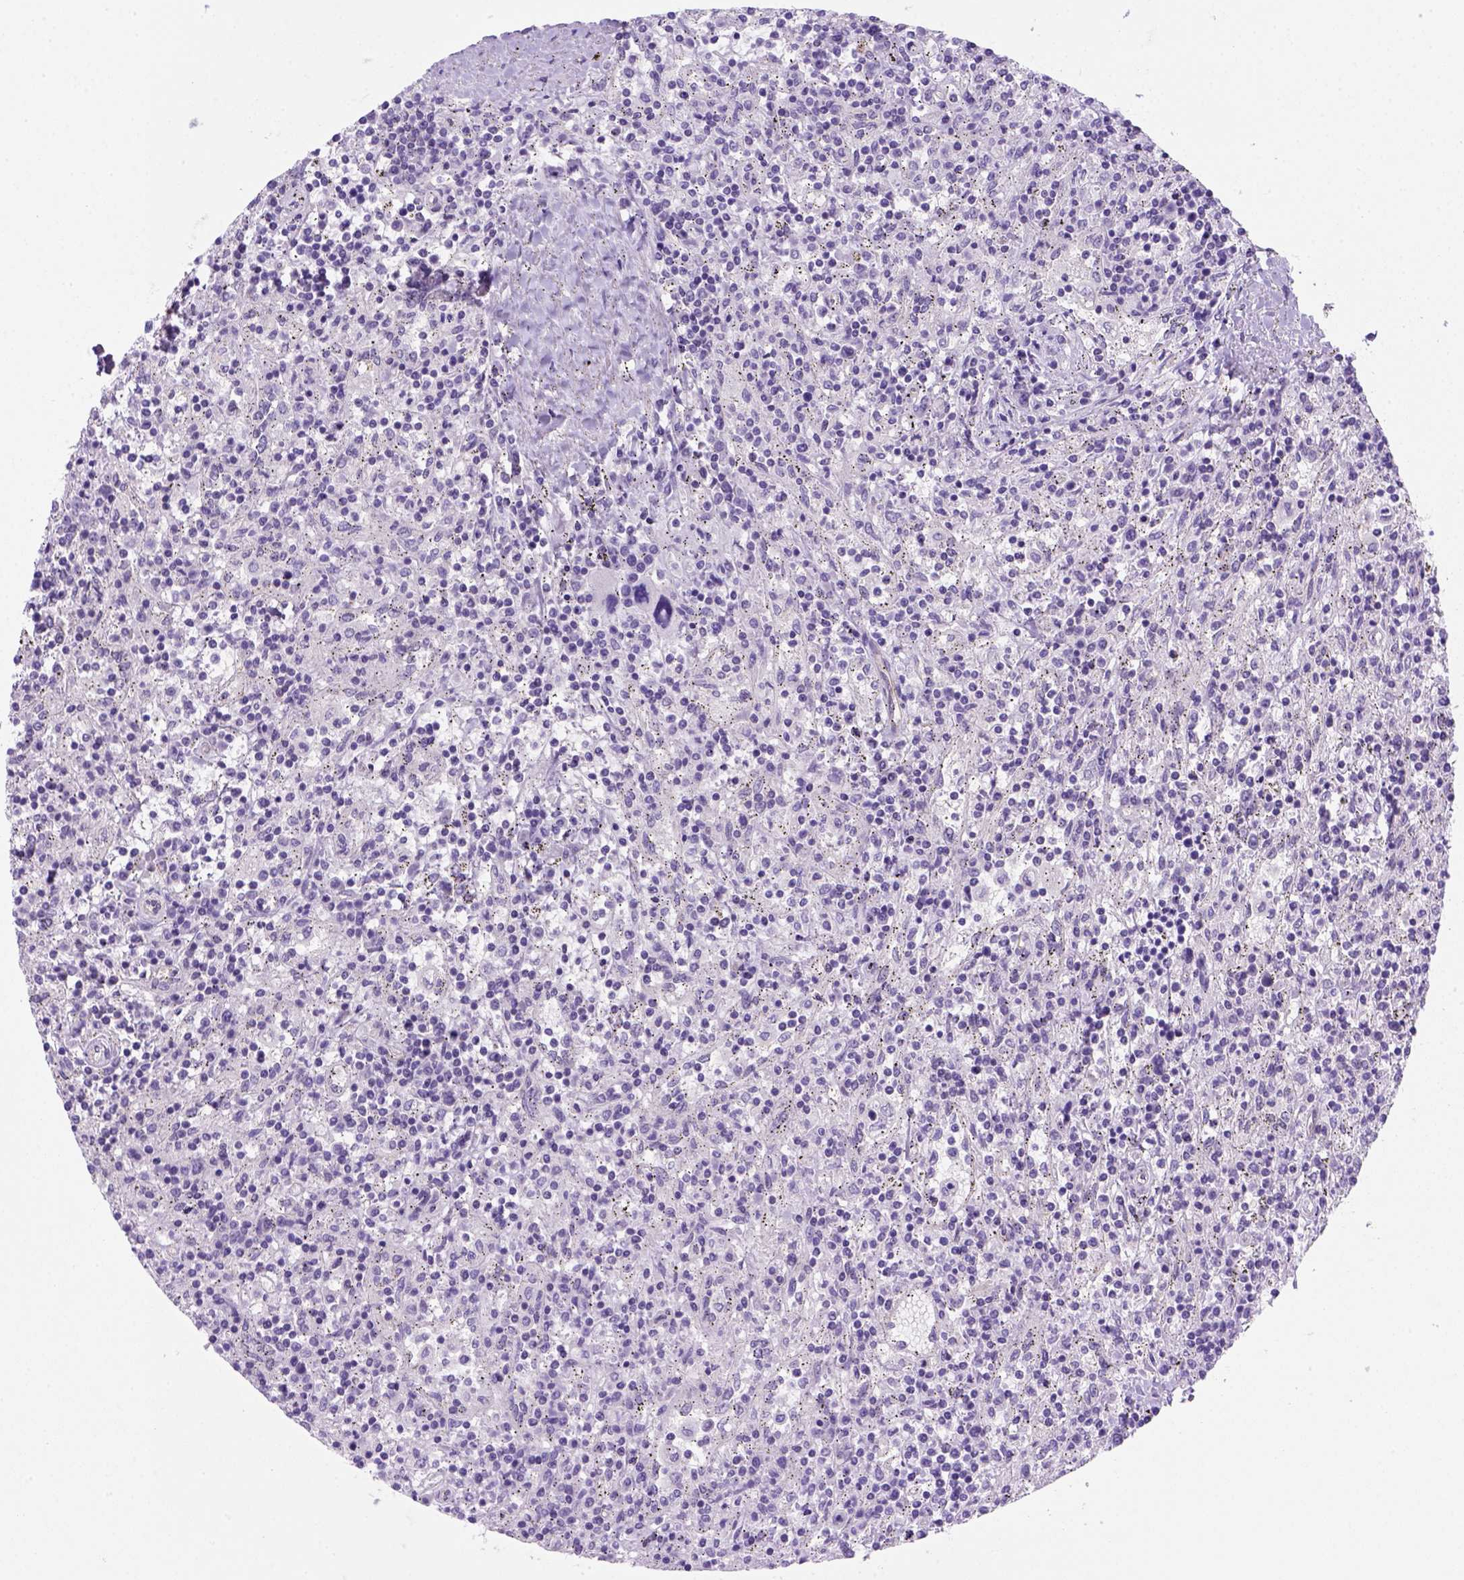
{"staining": {"intensity": "negative", "quantity": "none", "location": "none"}, "tissue": "lymphoma", "cell_type": "Tumor cells", "image_type": "cancer", "snomed": [{"axis": "morphology", "description": "Malignant lymphoma, non-Hodgkin's type, Low grade"}, {"axis": "topography", "description": "Spleen"}], "caption": "This is an IHC image of human lymphoma. There is no staining in tumor cells.", "gene": "MGMT", "patient": {"sex": "male", "age": 62}}